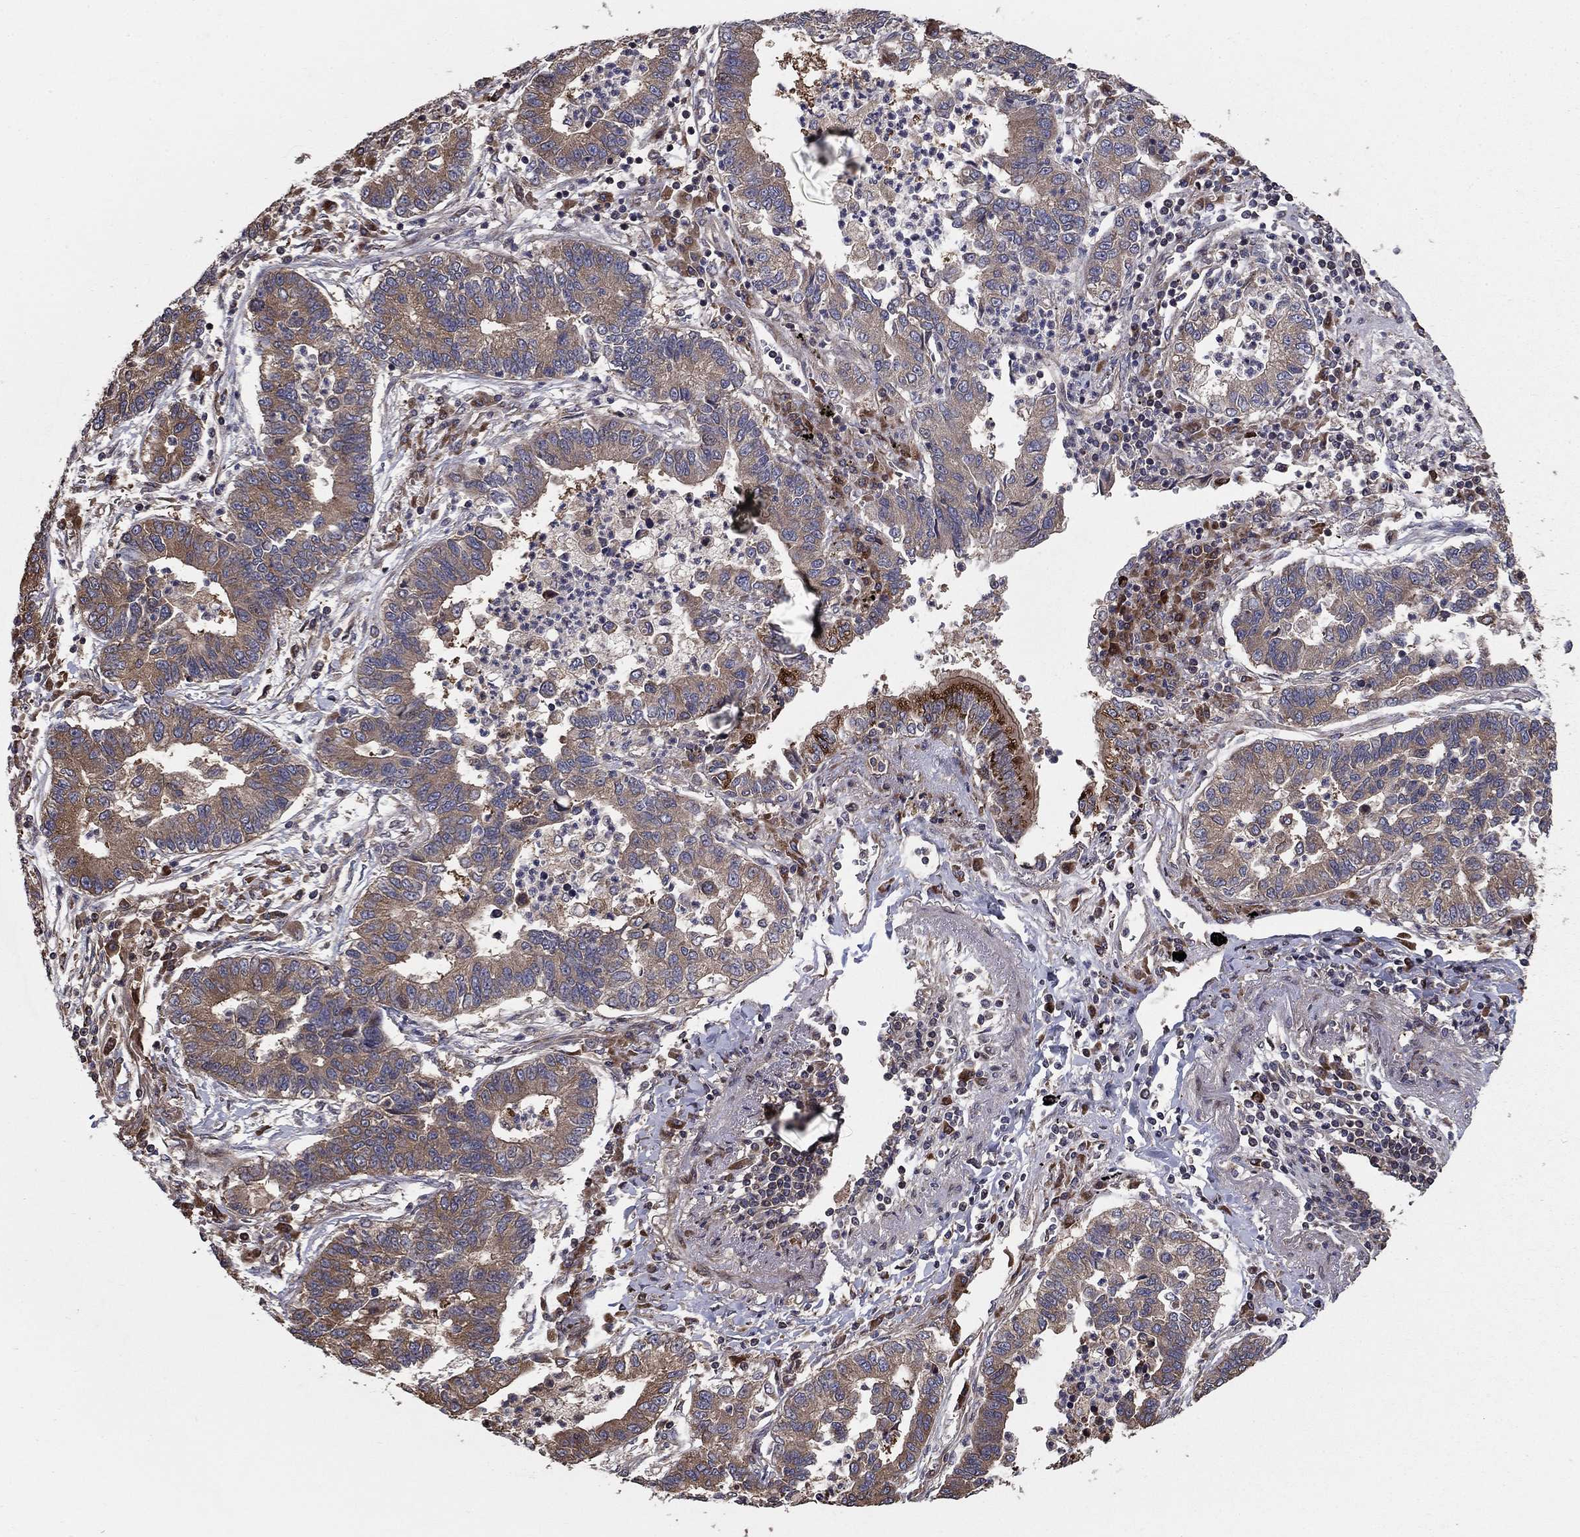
{"staining": {"intensity": "weak", "quantity": "25%-75%", "location": "cytoplasmic/membranous"}, "tissue": "lung cancer", "cell_type": "Tumor cells", "image_type": "cancer", "snomed": [{"axis": "morphology", "description": "Adenocarcinoma, NOS"}, {"axis": "topography", "description": "Lung"}], "caption": "Immunohistochemistry (IHC) photomicrograph of neoplastic tissue: human lung adenocarcinoma stained using immunohistochemistry exhibits low levels of weak protein expression localized specifically in the cytoplasmic/membranous of tumor cells, appearing as a cytoplasmic/membranous brown color.", "gene": "BABAM2", "patient": {"sex": "female", "age": 57}}